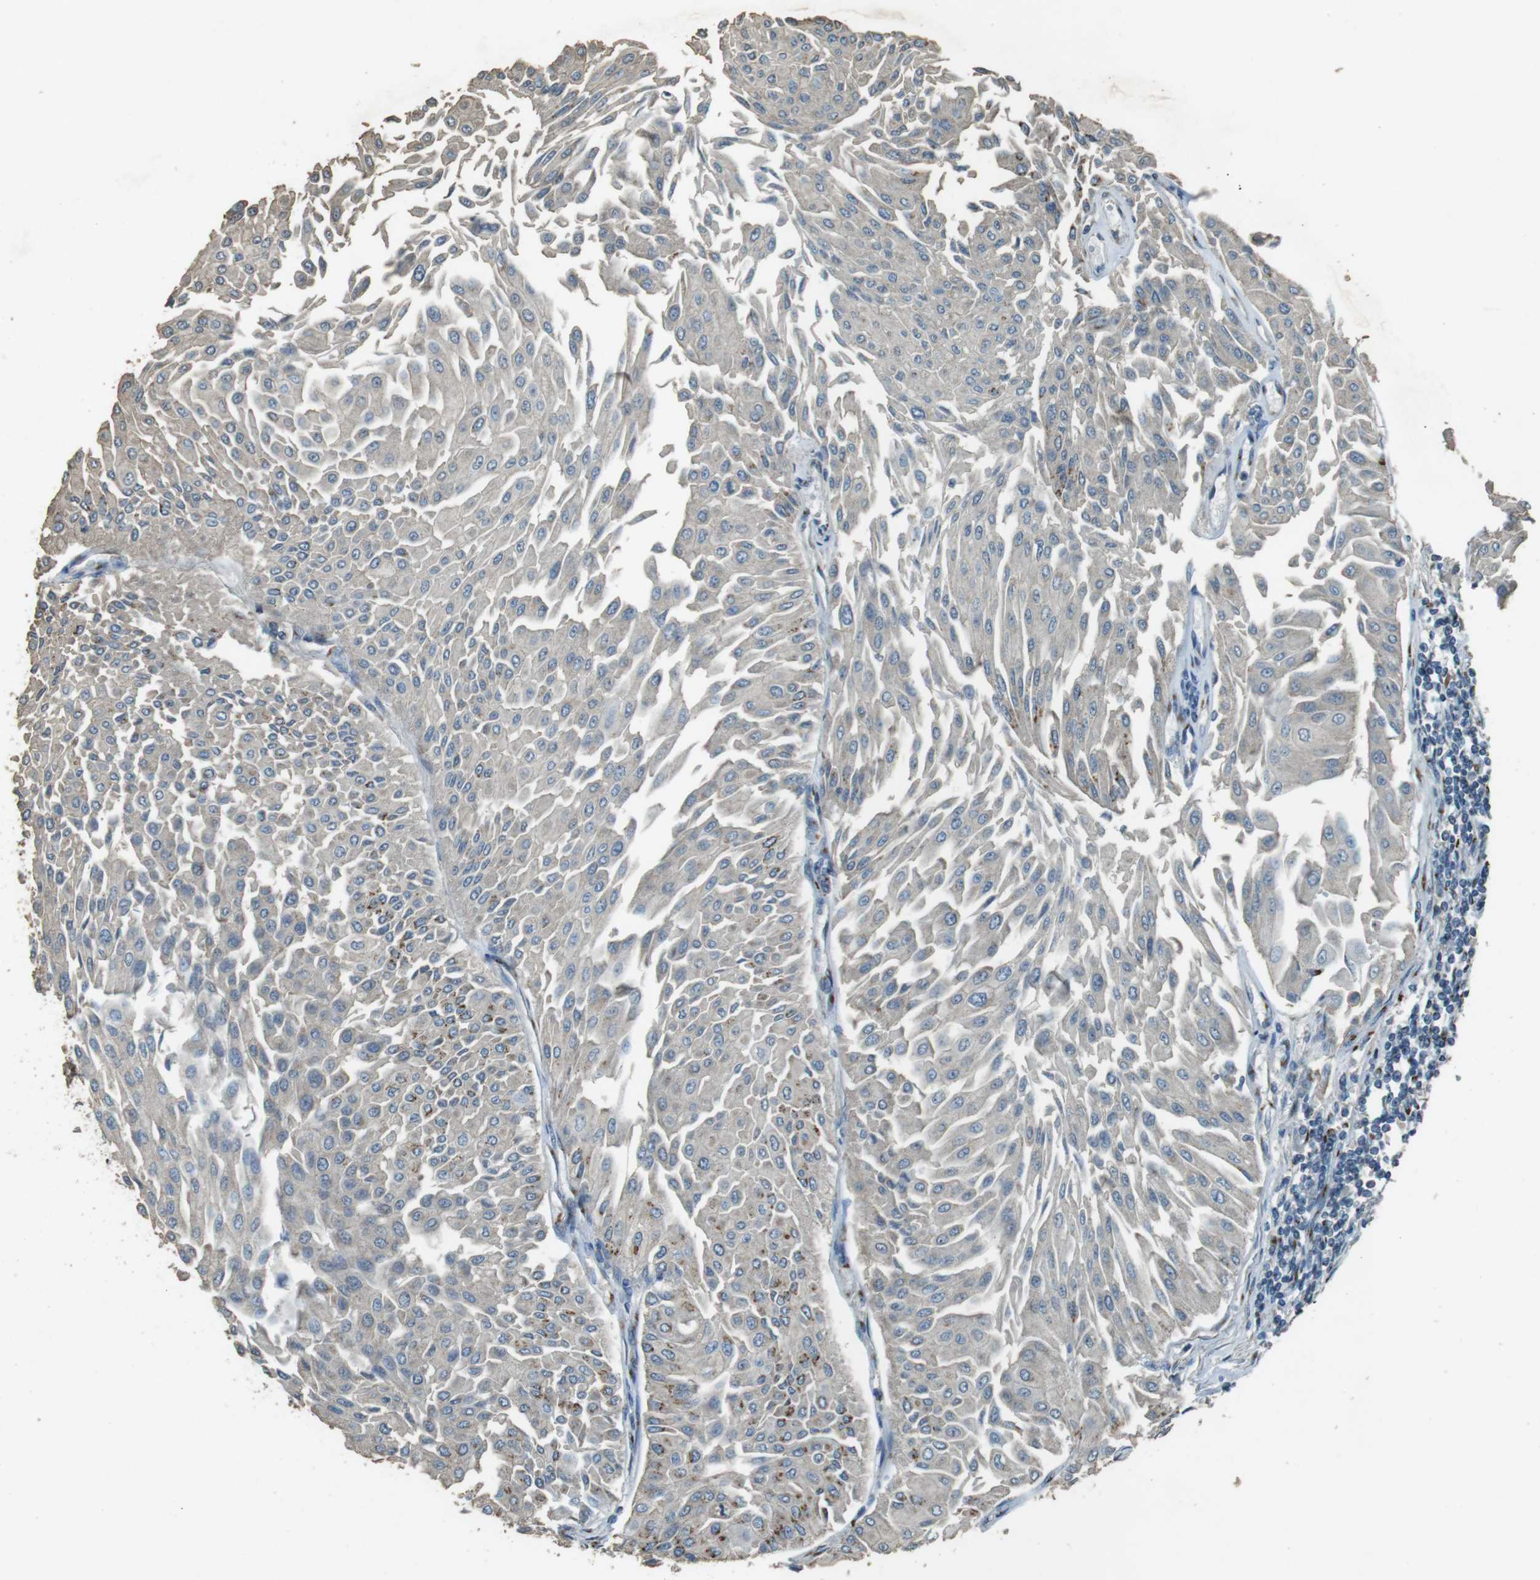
{"staining": {"intensity": "moderate", "quantity": "<25%", "location": "cytoplasmic/membranous"}, "tissue": "urothelial cancer", "cell_type": "Tumor cells", "image_type": "cancer", "snomed": [{"axis": "morphology", "description": "Urothelial carcinoma, Low grade"}, {"axis": "topography", "description": "Urinary bladder"}], "caption": "Tumor cells demonstrate moderate cytoplasmic/membranous positivity in approximately <25% of cells in low-grade urothelial carcinoma.", "gene": "TMEM115", "patient": {"sex": "male", "age": 67}}